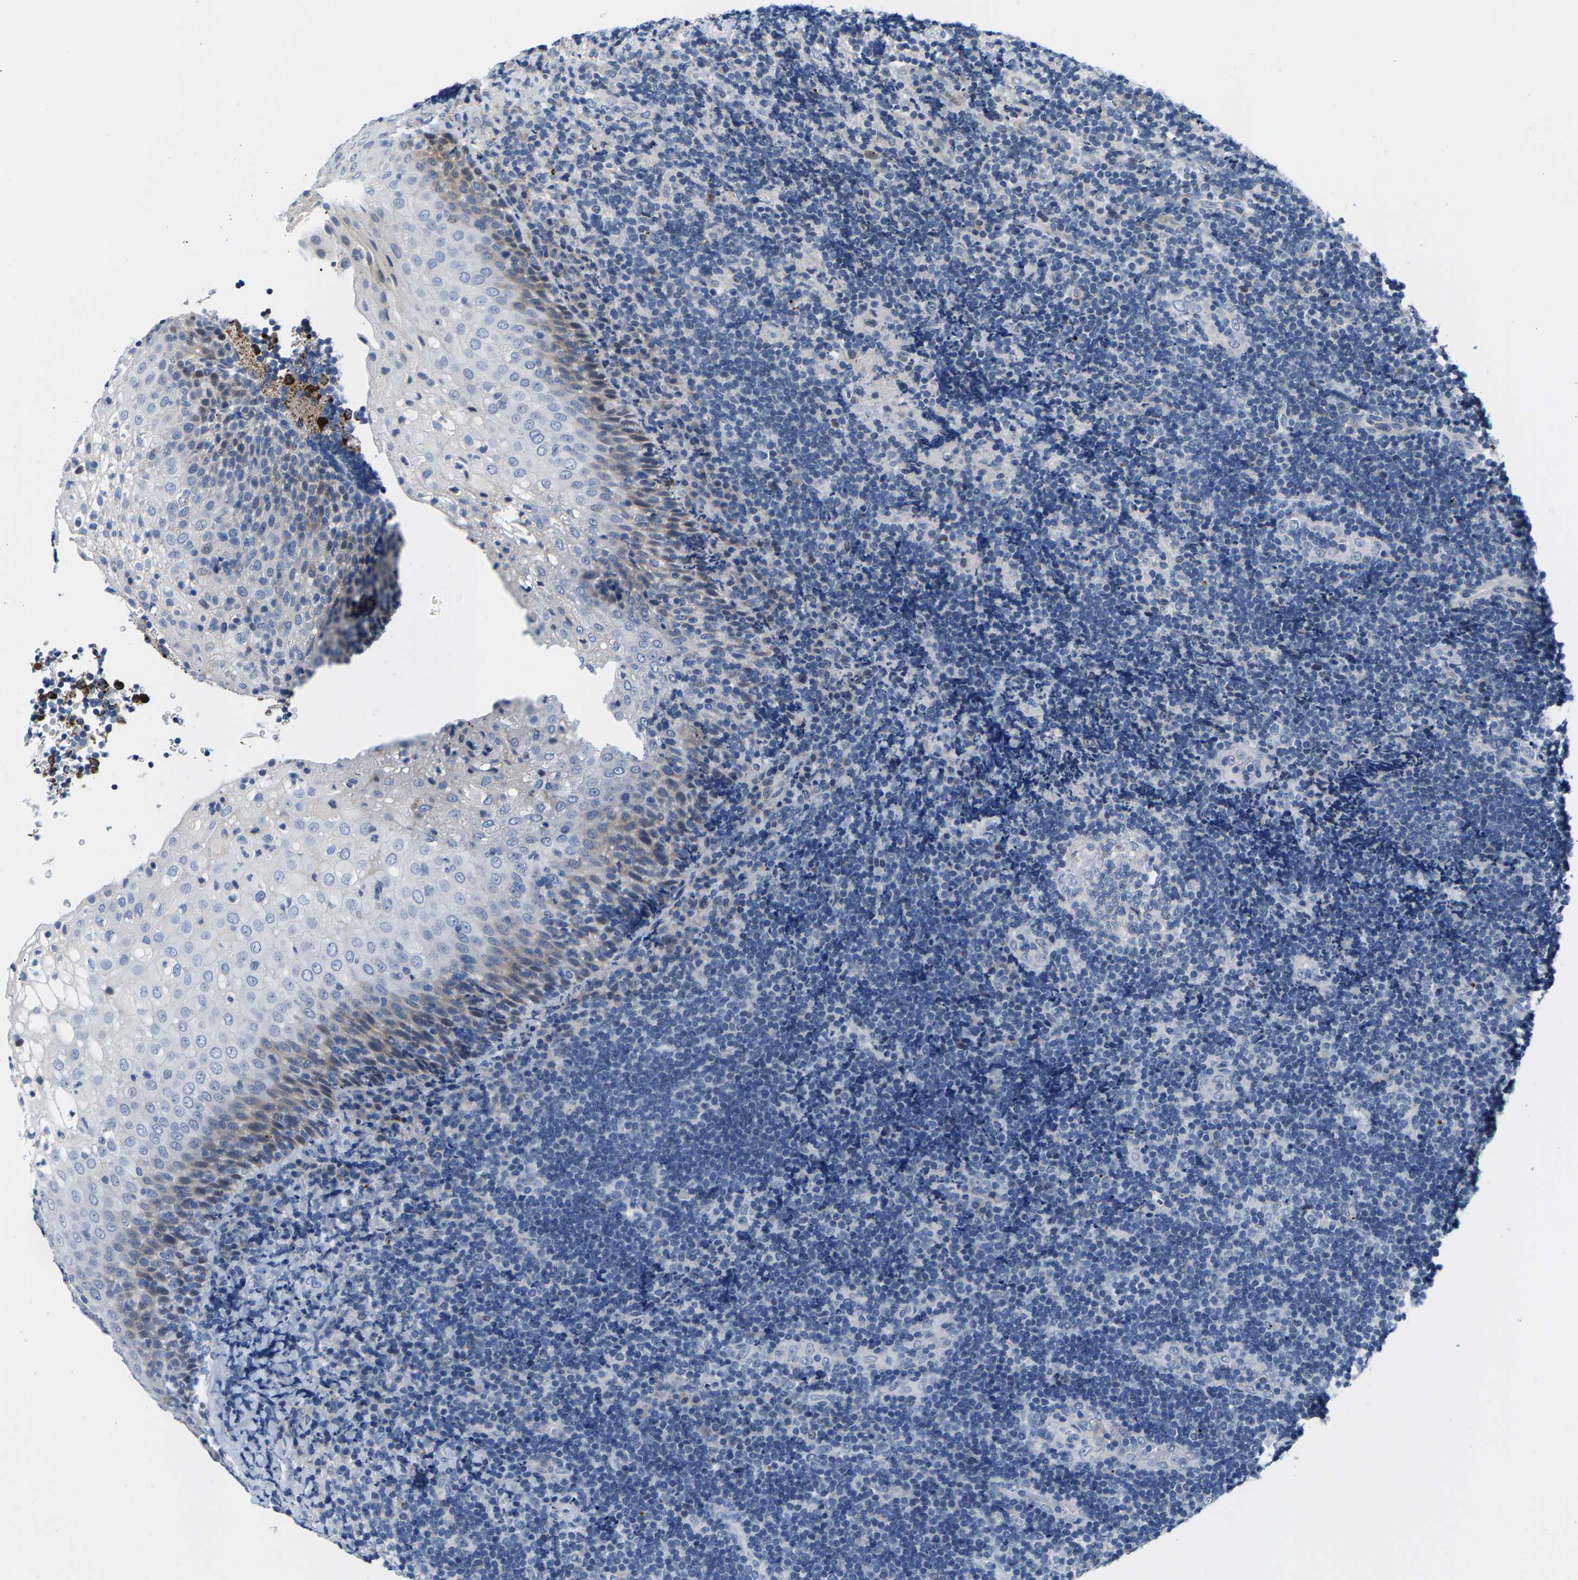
{"staining": {"intensity": "negative", "quantity": "none", "location": "none"}, "tissue": "lymphoma", "cell_type": "Tumor cells", "image_type": "cancer", "snomed": [{"axis": "morphology", "description": "Malignant lymphoma, non-Hodgkin's type, High grade"}, {"axis": "topography", "description": "Tonsil"}], "caption": "High power microscopy photomicrograph of an immunohistochemistry (IHC) micrograph of lymphoma, revealing no significant expression in tumor cells.", "gene": "KLHL1", "patient": {"sex": "female", "age": 36}}